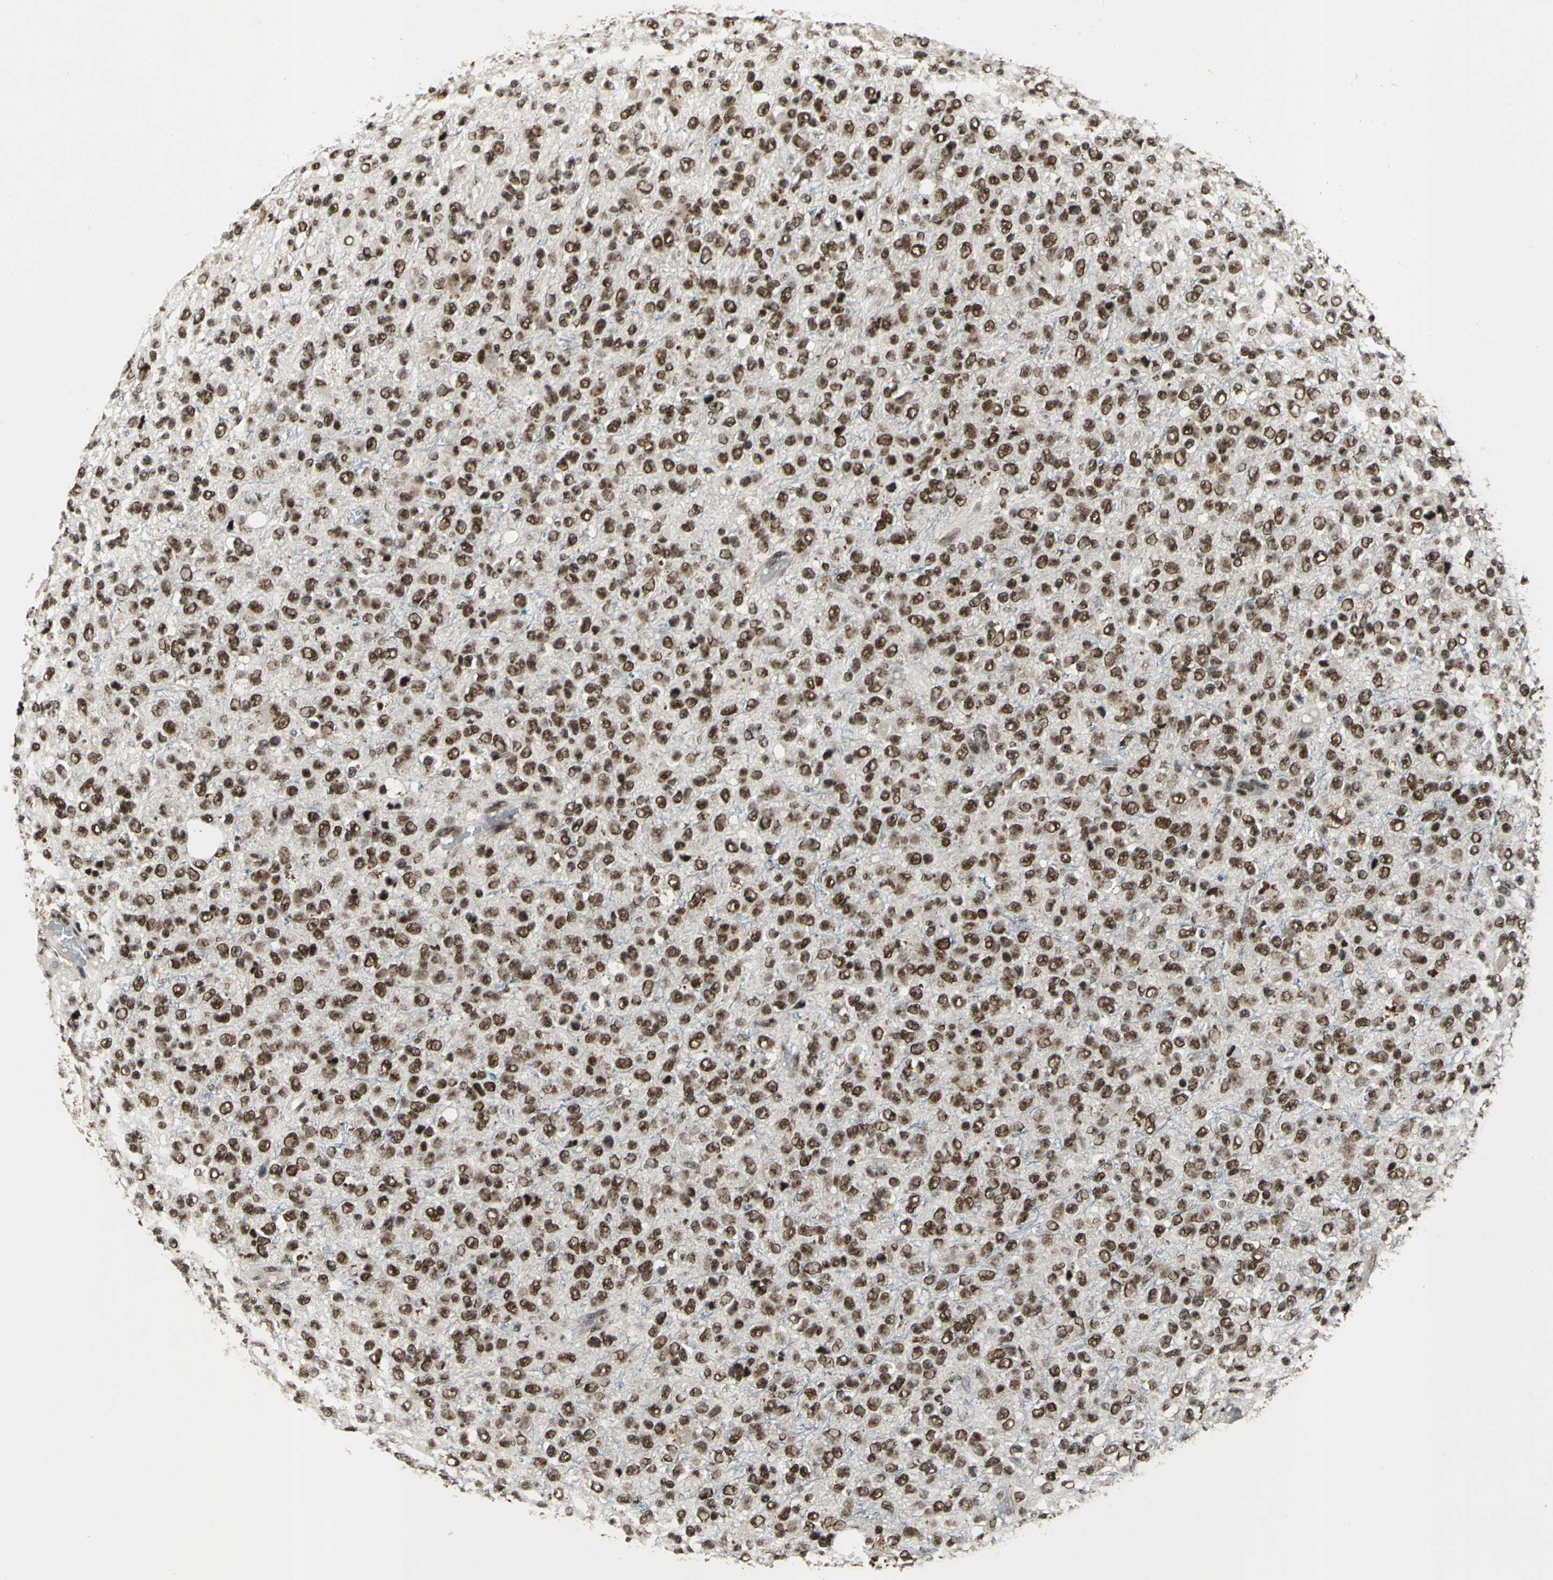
{"staining": {"intensity": "strong", "quantity": ">75%", "location": "nuclear"}, "tissue": "glioma", "cell_type": "Tumor cells", "image_type": "cancer", "snomed": [{"axis": "morphology", "description": "Glioma, malignant, High grade"}, {"axis": "topography", "description": "pancreas cauda"}], "caption": "Strong nuclear positivity for a protein is seen in approximately >75% of tumor cells of malignant glioma (high-grade) using immunohistochemistry.", "gene": "MTA2", "patient": {"sex": "male", "age": 60}}